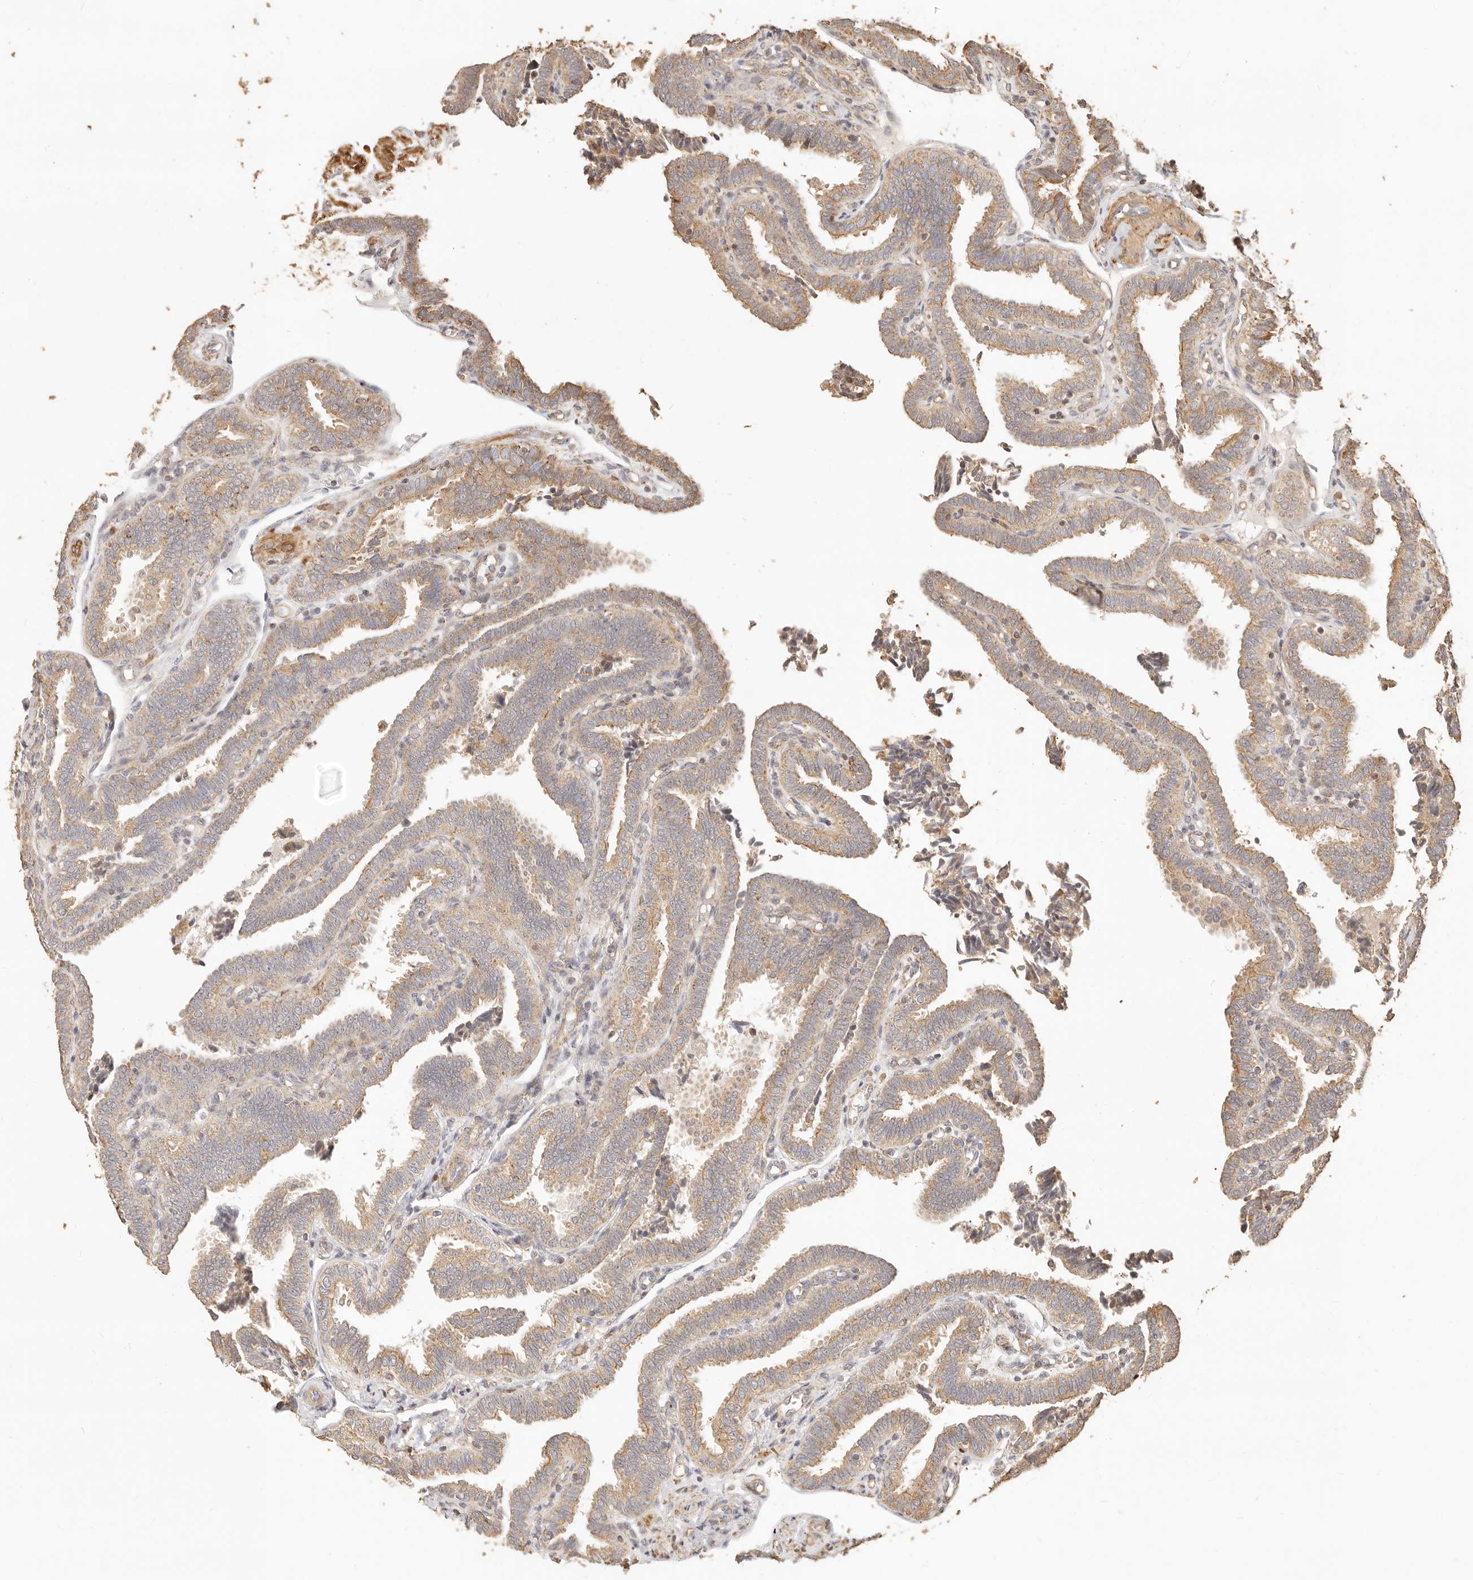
{"staining": {"intensity": "moderate", "quantity": ">75%", "location": "cytoplasmic/membranous,nuclear"}, "tissue": "fallopian tube", "cell_type": "Glandular cells", "image_type": "normal", "snomed": [{"axis": "morphology", "description": "Normal tissue, NOS"}, {"axis": "topography", "description": "Fallopian tube"}], "caption": "Protein analysis of unremarkable fallopian tube demonstrates moderate cytoplasmic/membranous,nuclear staining in approximately >75% of glandular cells. Ihc stains the protein in brown and the nuclei are stained blue.", "gene": "PTPN22", "patient": {"sex": "female", "age": 39}}